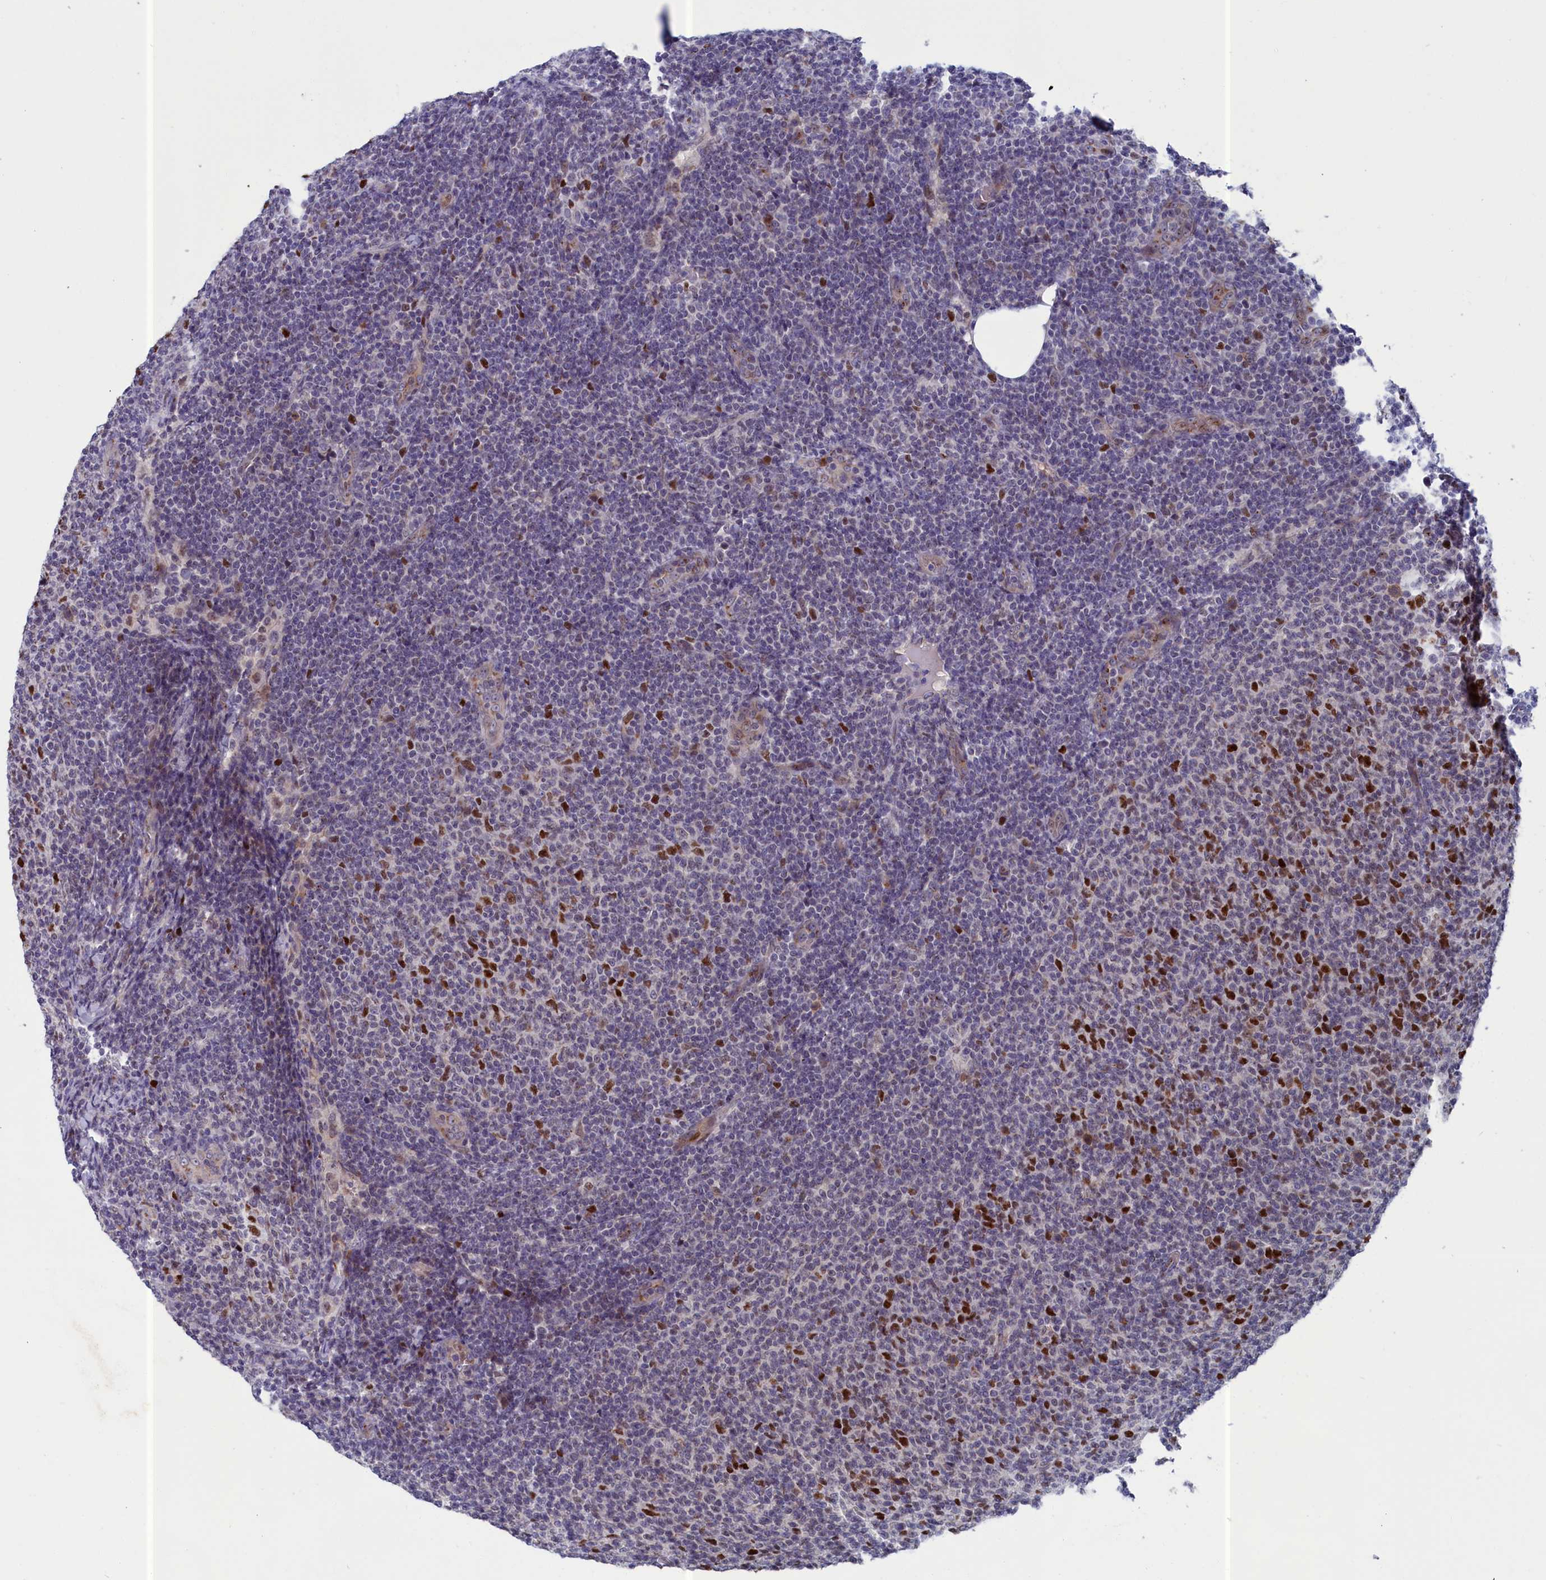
{"staining": {"intensity": "strong", "quantity": "<25%", "location": "nuclear"}, "tissue": "lymphoma", "cell_type": "Tumor cells", "image_type": "cancer", "snomed": [{"axis": "morphology", "description": "Malignant lymphoma, non-Hodgkin's type, Low grade"}, {"axis": "topography", "description": "Lymph node"}], "caption": "Tumor cells display strong nuclear staining in approximately <25% of cells in lymphoma.", "gene": "LIG1", "patient": {"sex": "male", "age": 66}}